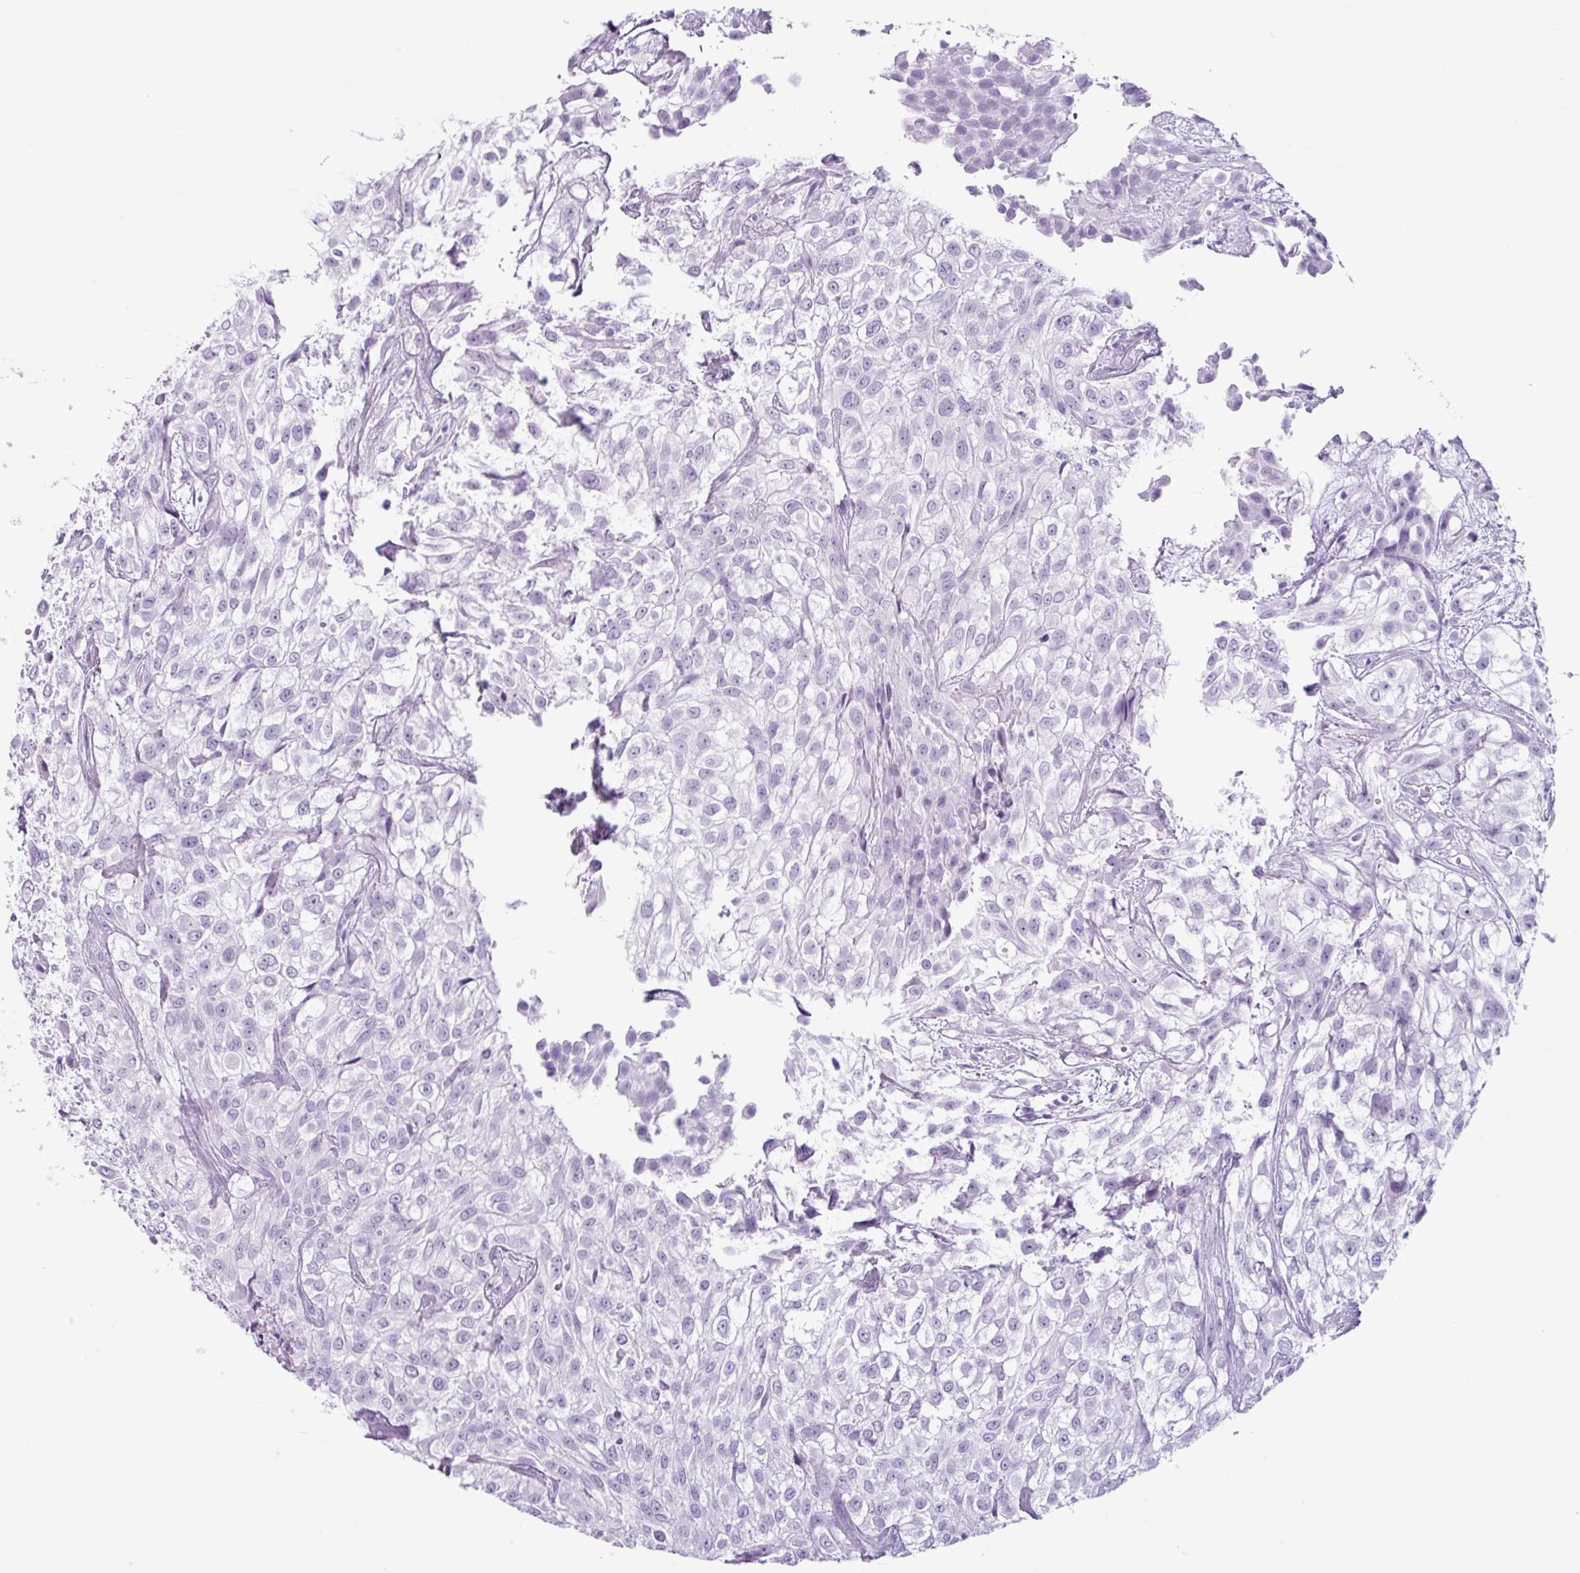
{"staining": {"intensity": "negative", "quantity": "none", "location": "none"}, "tissue": "urothelial cancer", "cell_type": "Tumor cells", "image_type": "cancer", "snomed": [{"axis": "morphology", "description": "Urothelial carcinoma, High grade"}, {"axis": "topography", "description": "Urinary bladder"}], "caption": "This is a photomicrograph of IHC staining of urothelial cancer, which shows no expression in tumor cells.", "gene": "SCT", "patient": {"sex": "male", "age": 56}}